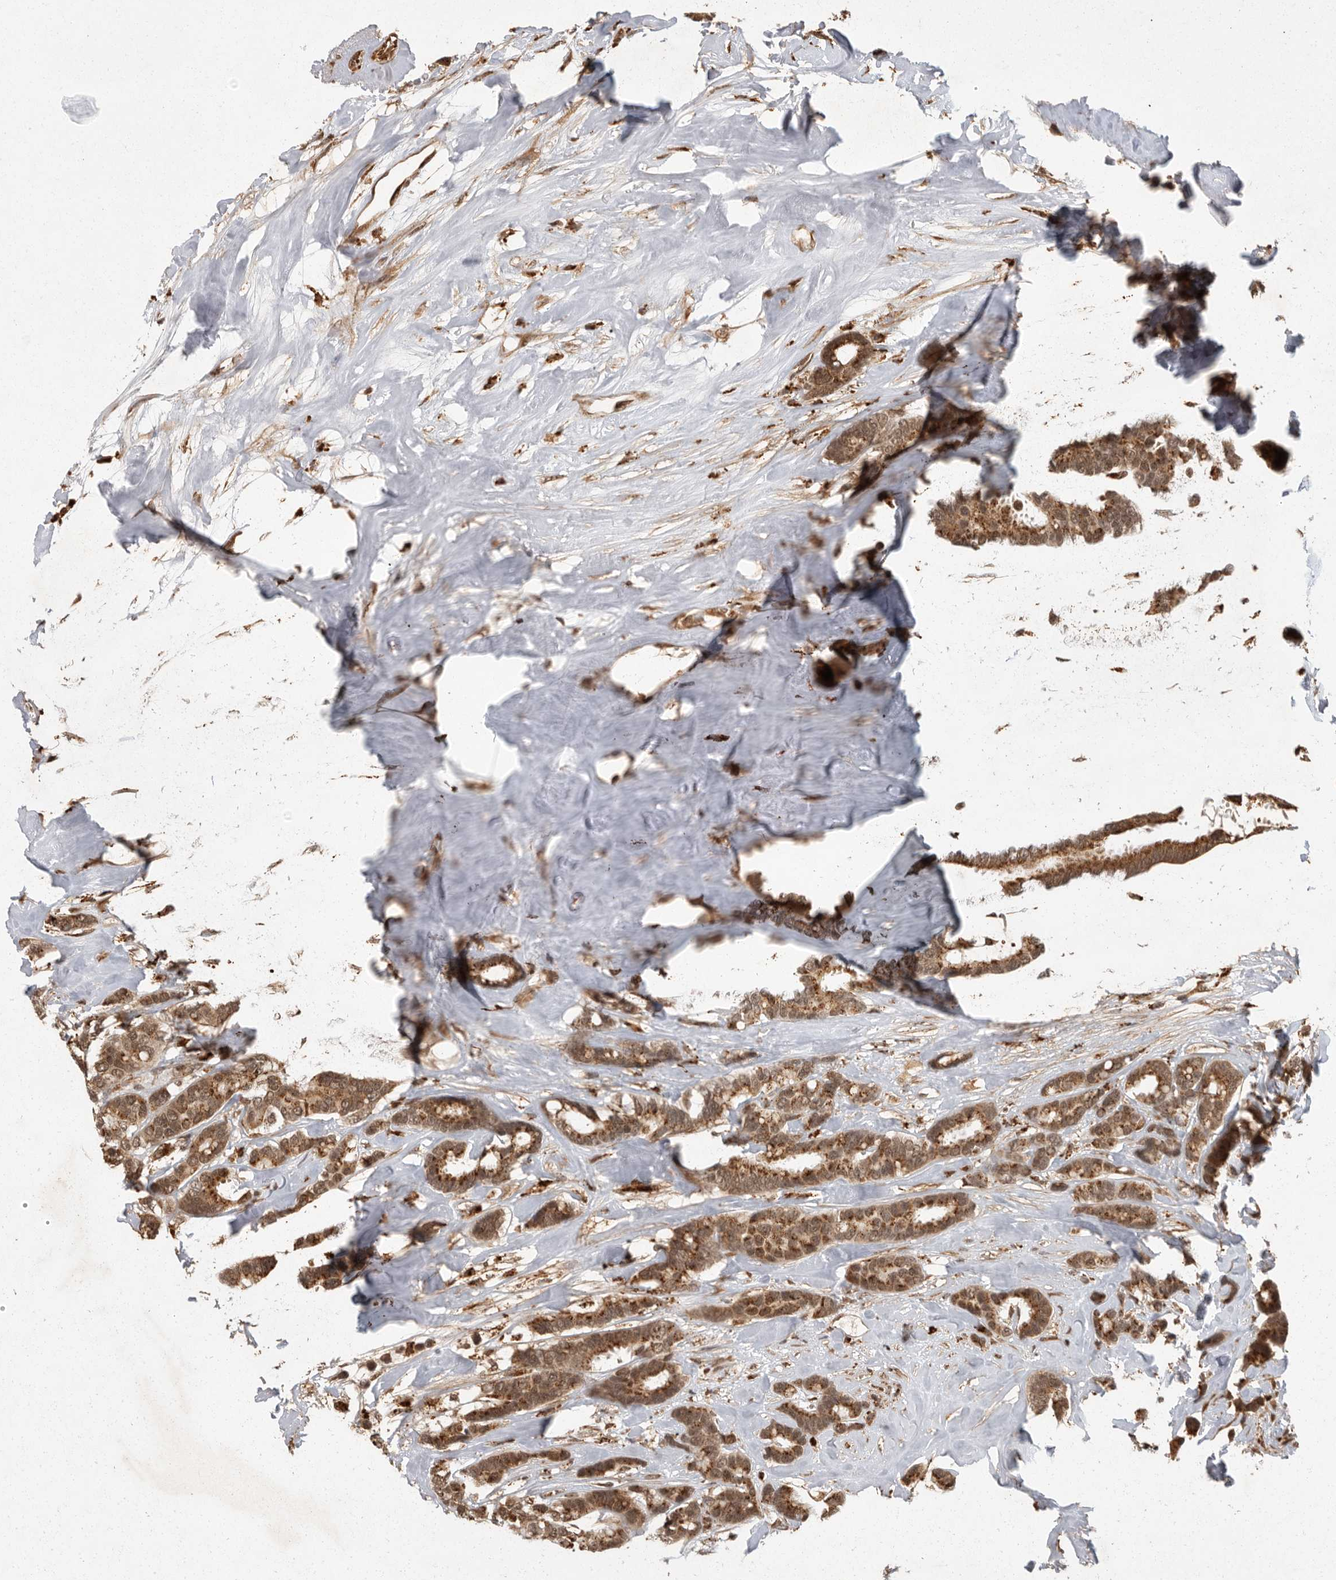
{"staining": {"intensity": "moderate", "quantity": ">75%", "location": "cytoplasmic/membranous,nuclear"}, "tissue": "breast cancer", "cell_type": "Tumor cells", "image_type": "cancer", "snomed": [{"axis": "morphology", "description": "Duct carcinoma"}, {"axis": "topography", "description": "Breast"}], "caption": "Breast cancer (intraductal carcinoma) was stained to show a protein in brown. There is medium levels of moderate cytoplasmic/membranous and nuclear positivity in about >75% of tumor cells.", "gene": "ZNF83", "patient": {"sex": "female", "age": 87}}